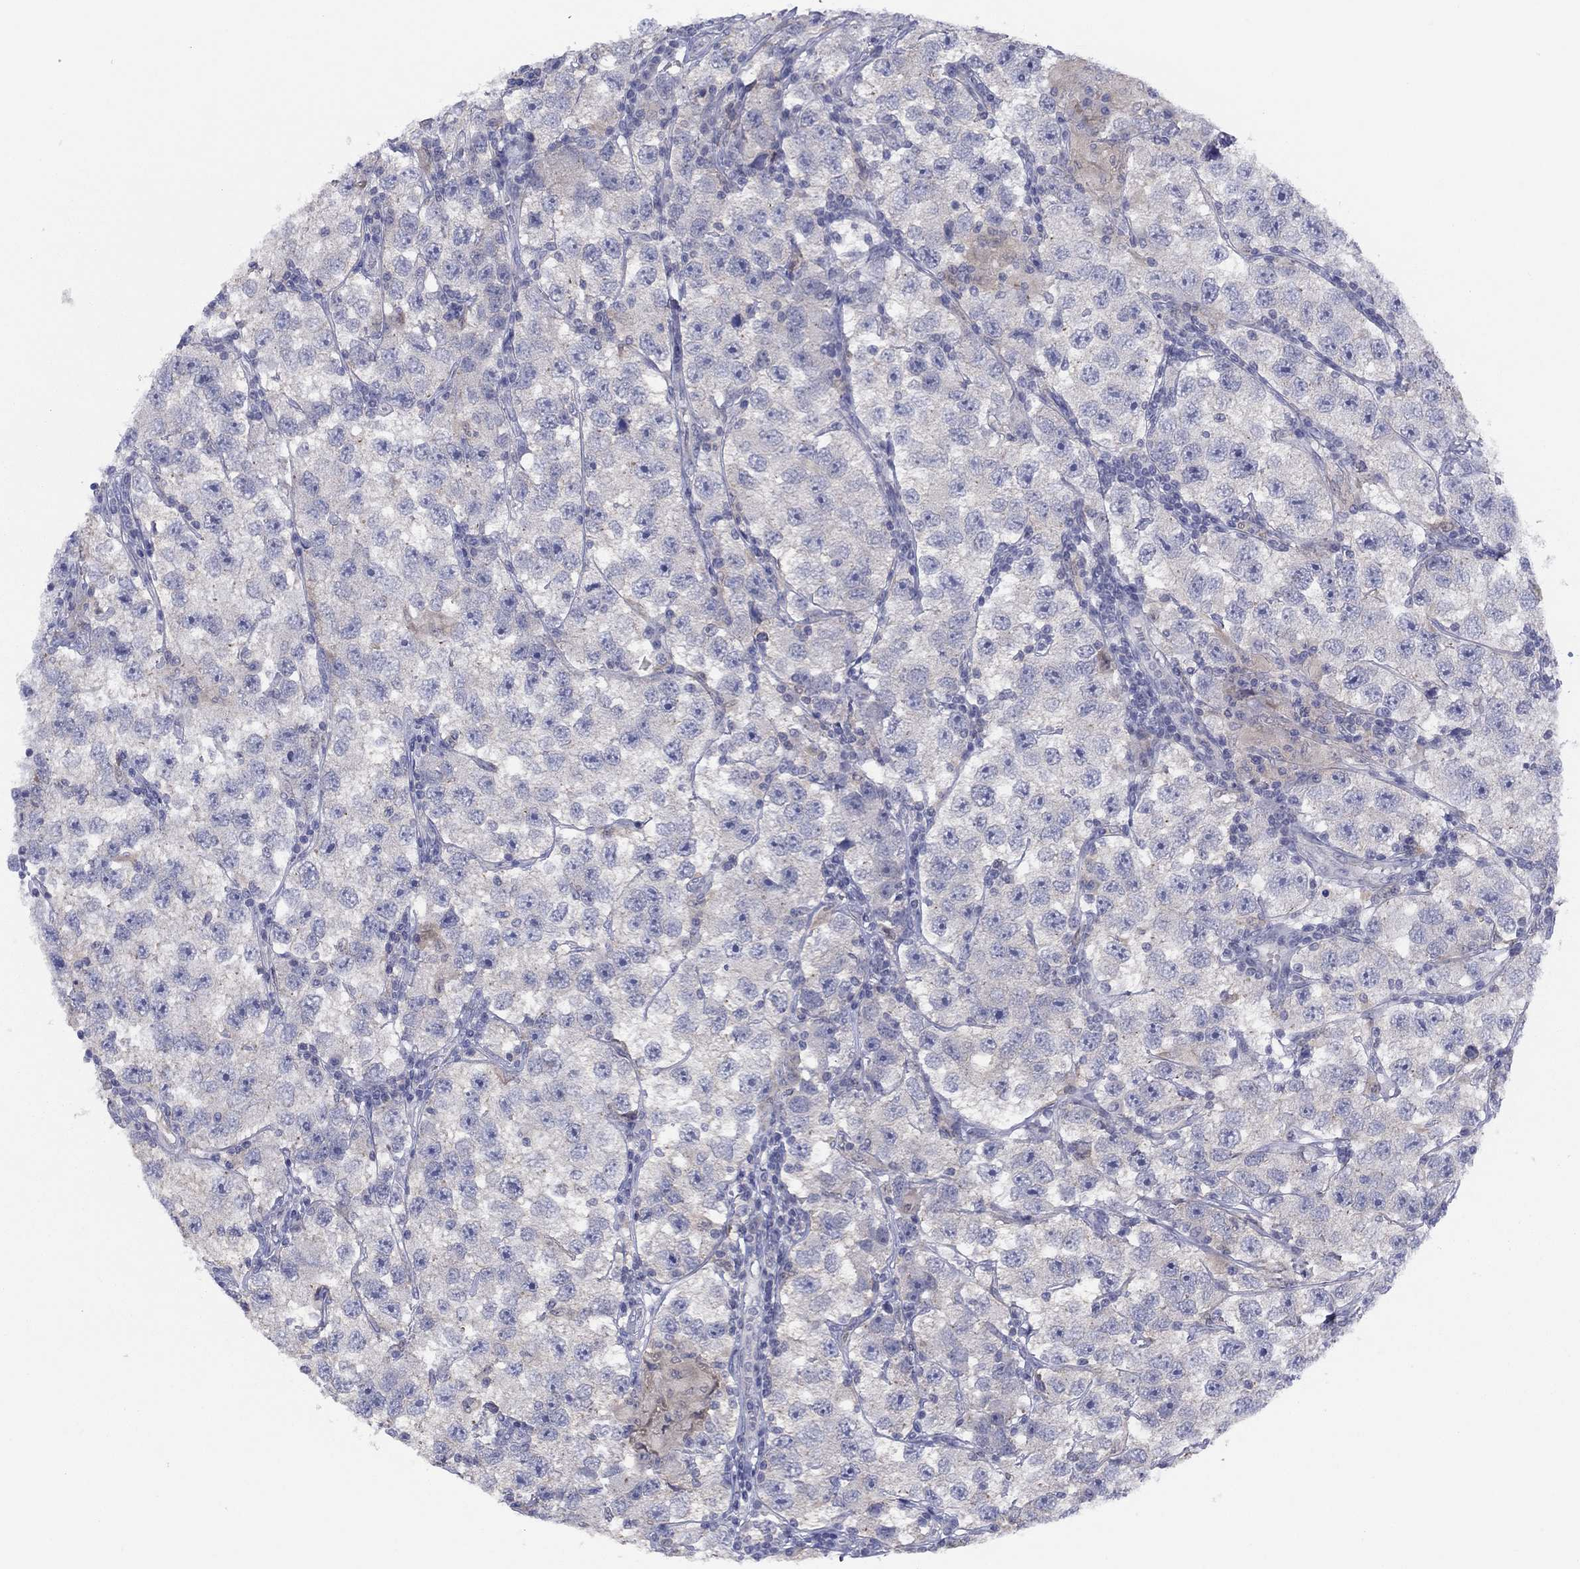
{"staining": {"intensity": "negative", "quantity": "none", "location": "none"}, "tissue": "testis cancer", "cell_type": "Tumor cells", "image_type": "cancer", "snomed": [{"axis": "morphology", "description": "Seminoma, NOS"}, {"axis": "topography", "description": "Testis"}], "caption": "A micrograph of testis seminoma stained for a protein exhibits no brown staining in tumor cells.", "gene": "CYP2B6", "patient": {"sex": "male", "age": 26}}